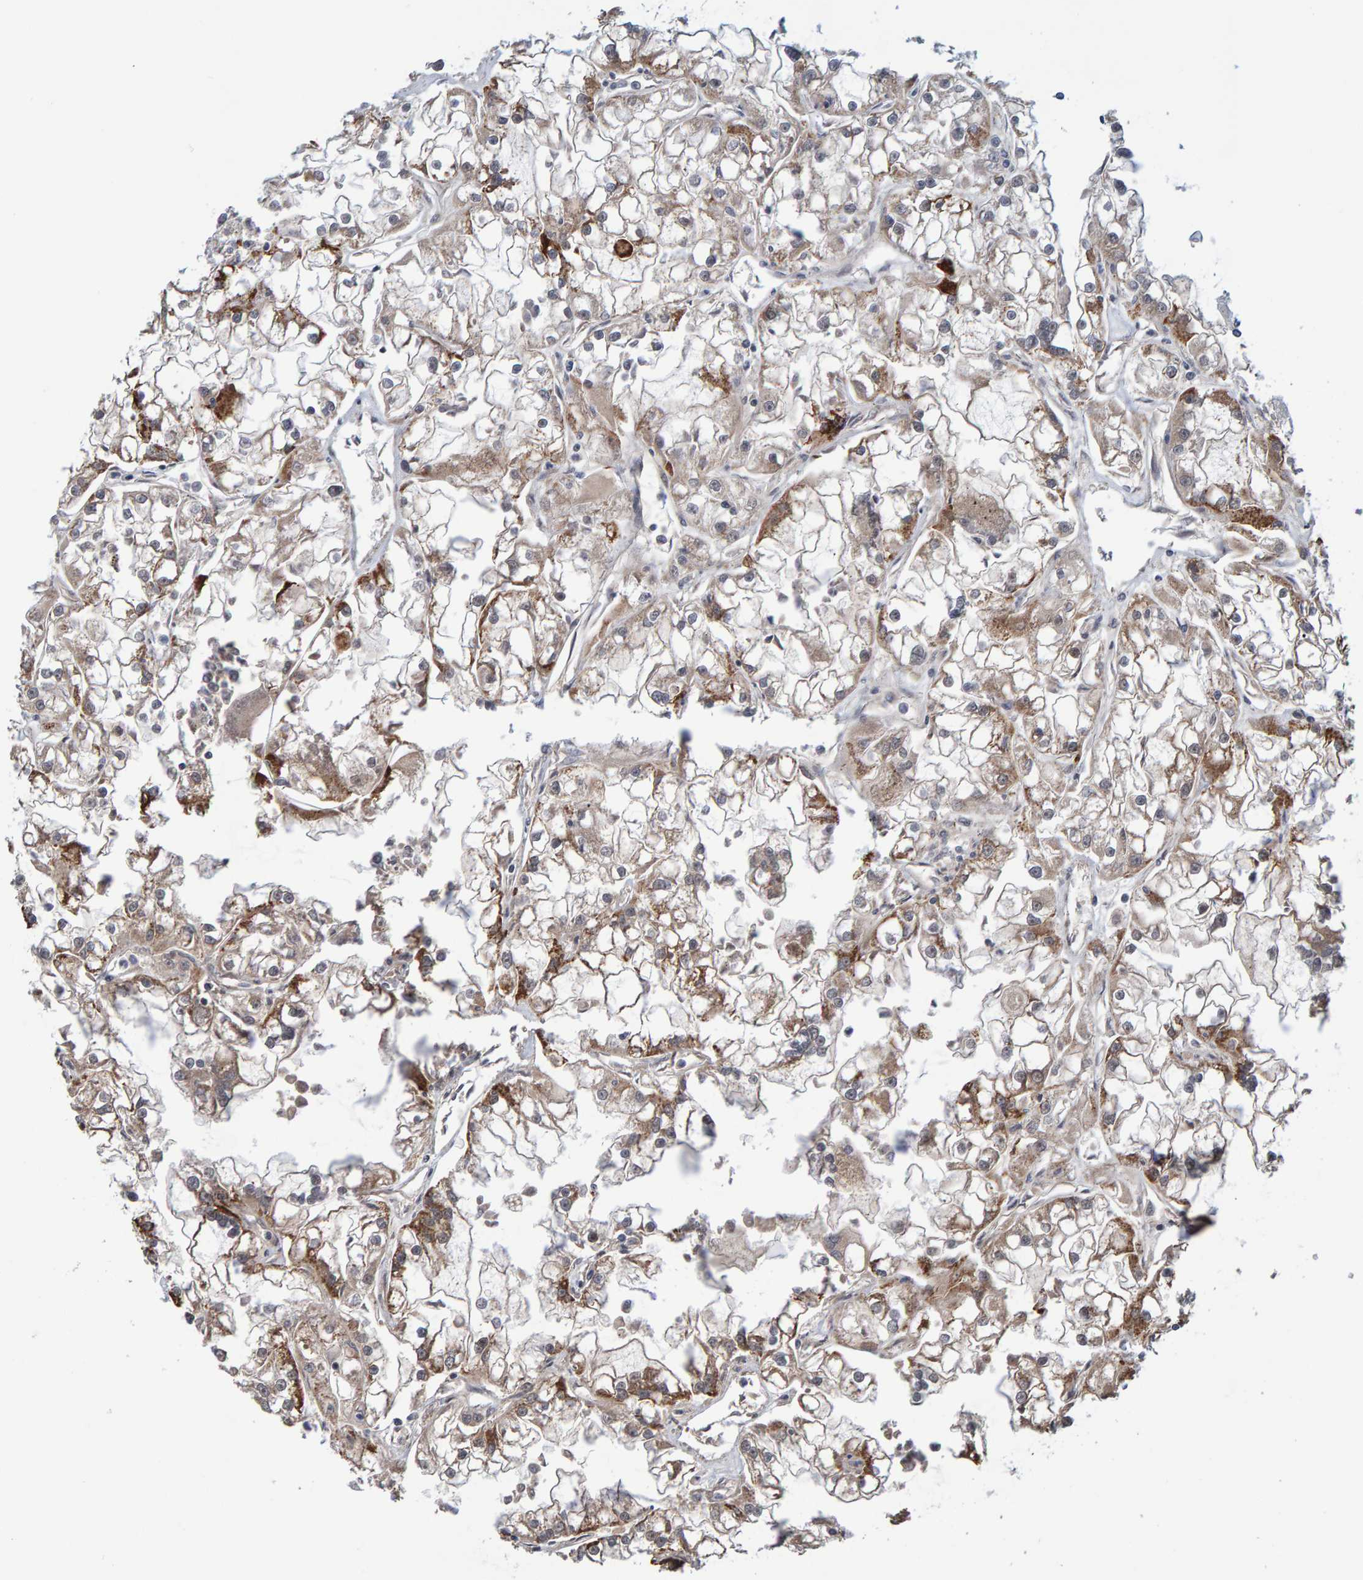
{"staining": {"intensity": "moderate", "quantity": ">75%", "location": "cytoplasmic/membranous"}, "tissue": "renal cancer", "cell_type": "Tumor cells", "image_type": "cancer", "snomed": [{"axis": "morphology", "description": "Adenocarcinoma, NOS"}, {"axis": "topography", "description": "Kidney"}], "caption": "A micrograph showing moderate cytoplasmic/membranous expression in about >75% of tumor cells in renal cancer (adenocarcinoma), as visualized by brown immunohistochemical staining.", "gene": "SCRN2", "patient": {"sex": "female", "age": 52}}